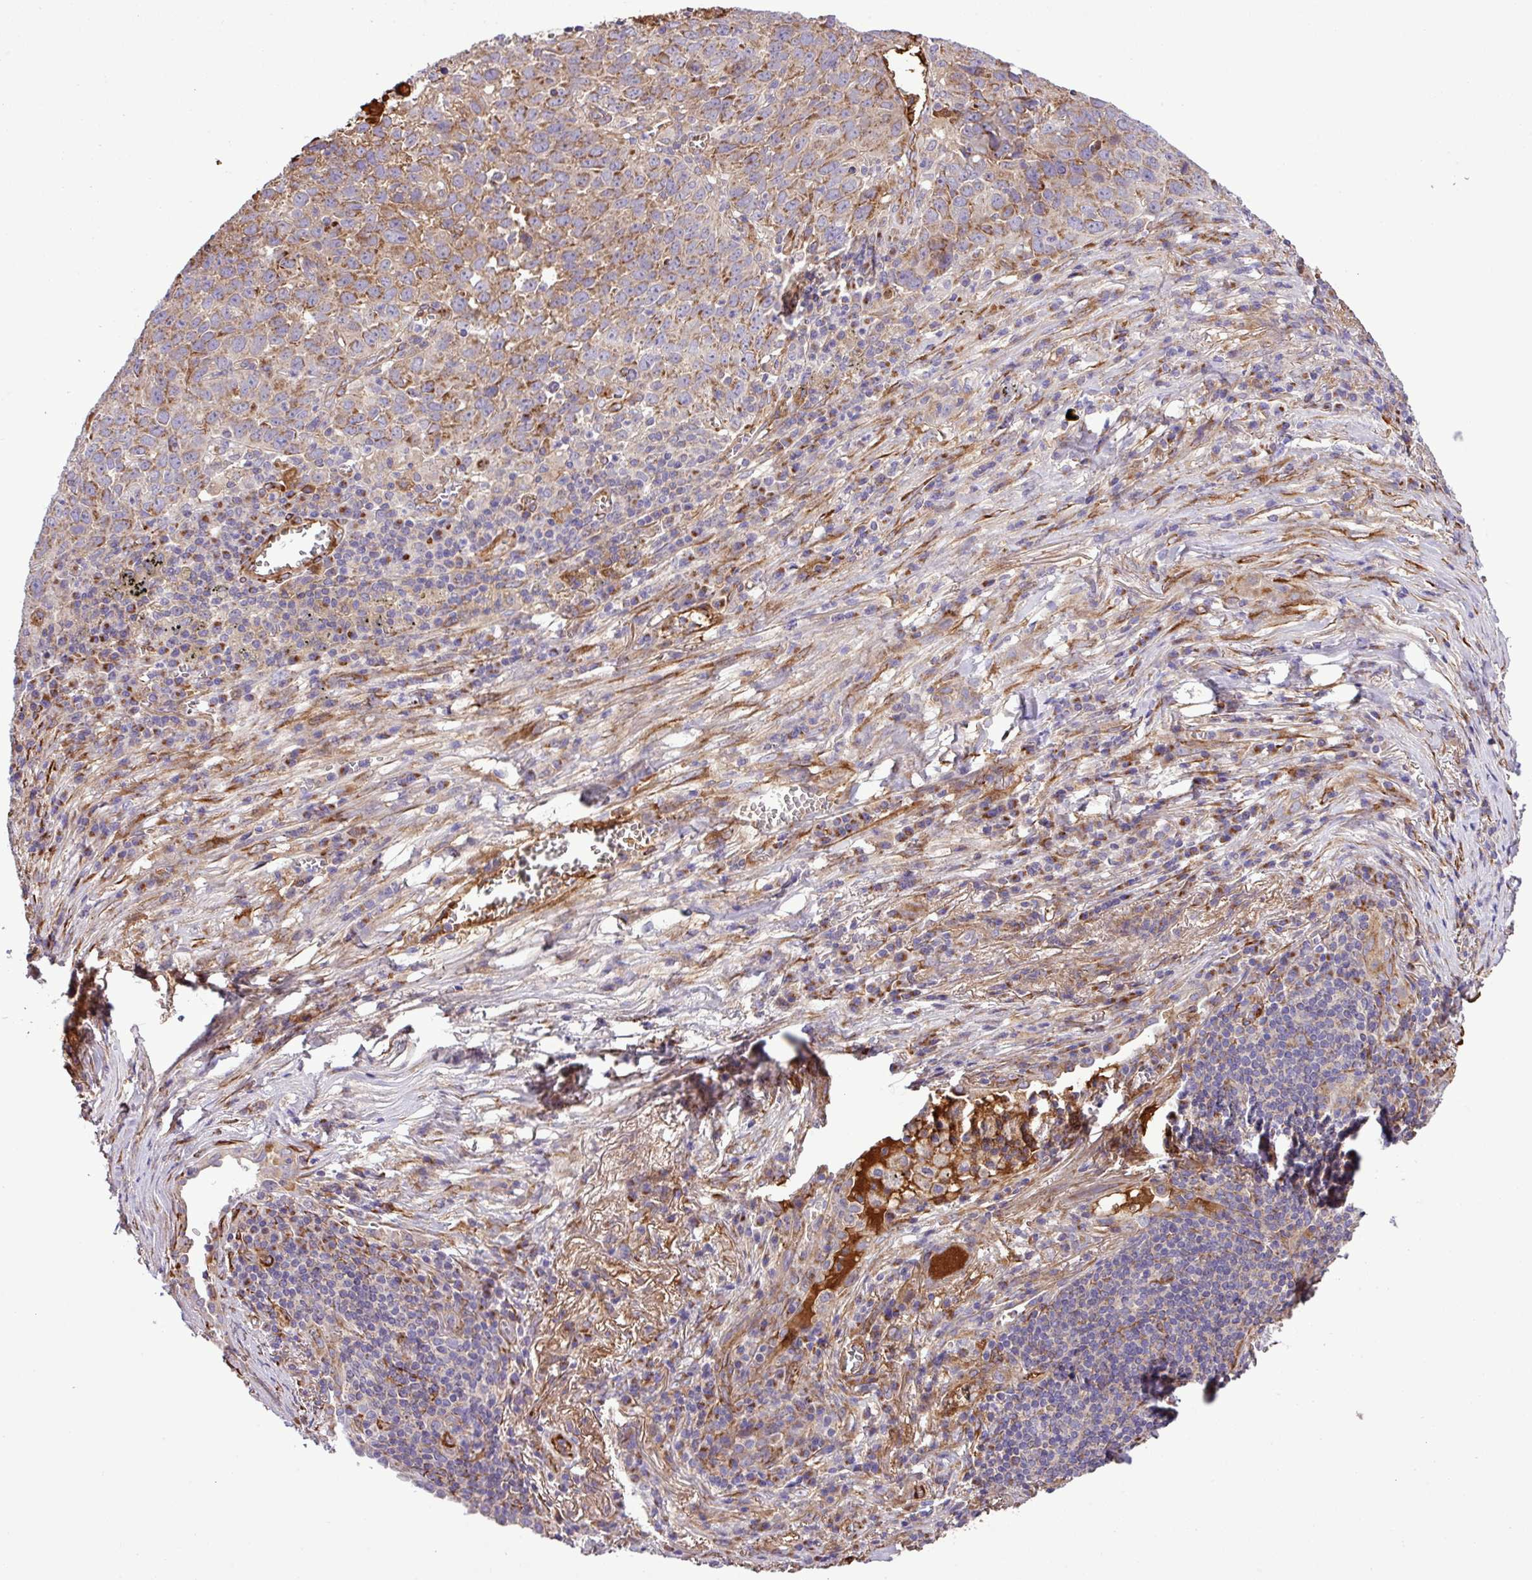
{"staining": {"intensity": "moderate", "quantity": ">75%", "location": "cytoplasmic/membranous"}, "tissue": "lung cancer", "cell_type": "Tumor cells", "image_type": "cancer", "snomed": [{"axis": "morphology", "description": "Squamous cell carcinoma, NOS"}, {"axis": "topography", "description": "Lung"}], "caption": "There is medium levels of moderate cytoplasmic/membranous expression in tumor cells of squamous cell carcinoma (lung), as demonstrated by immunohistochemical staining (brown color).", "gene": "CWH43", "patient": {"sex": "male", "age": 76}}